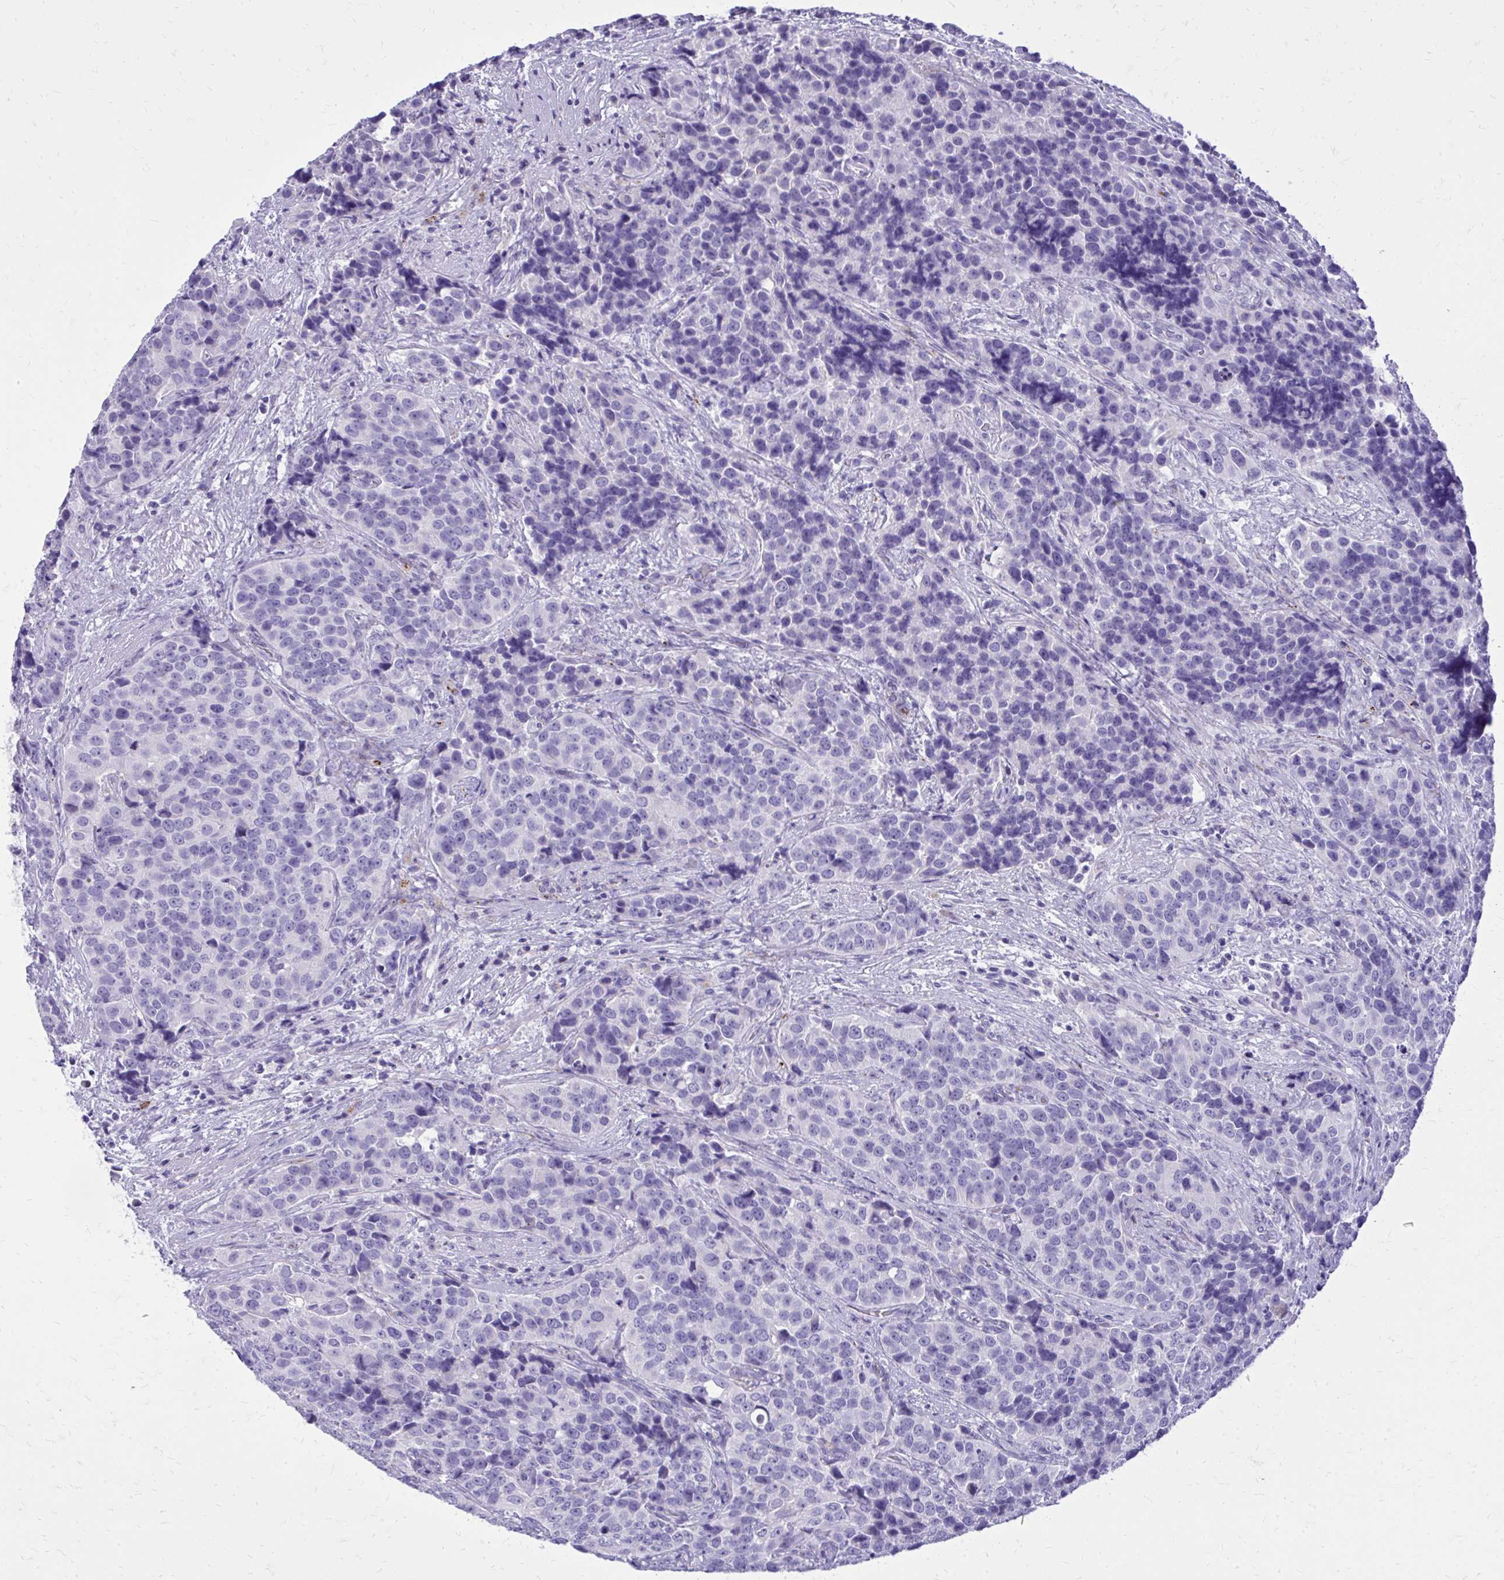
{"staining": {"intensity": "negative", "quantity": "none", "location": "none"}, "tissue": "urothelial cancer", "cell_type": "Tumor cells", "image_type": "cancer", "snomed": [{"axis": "morphology", "description": "Urothelial carcinoma, NOS"}, {"axis": "topography", "description": "Urinary bladder"}], "caption": "A photomicrograph of human urothelial cancer is negative for staining in tumor cells.", "gene": "BCL6B", "patient": {"sex": "male", "age": 52}}